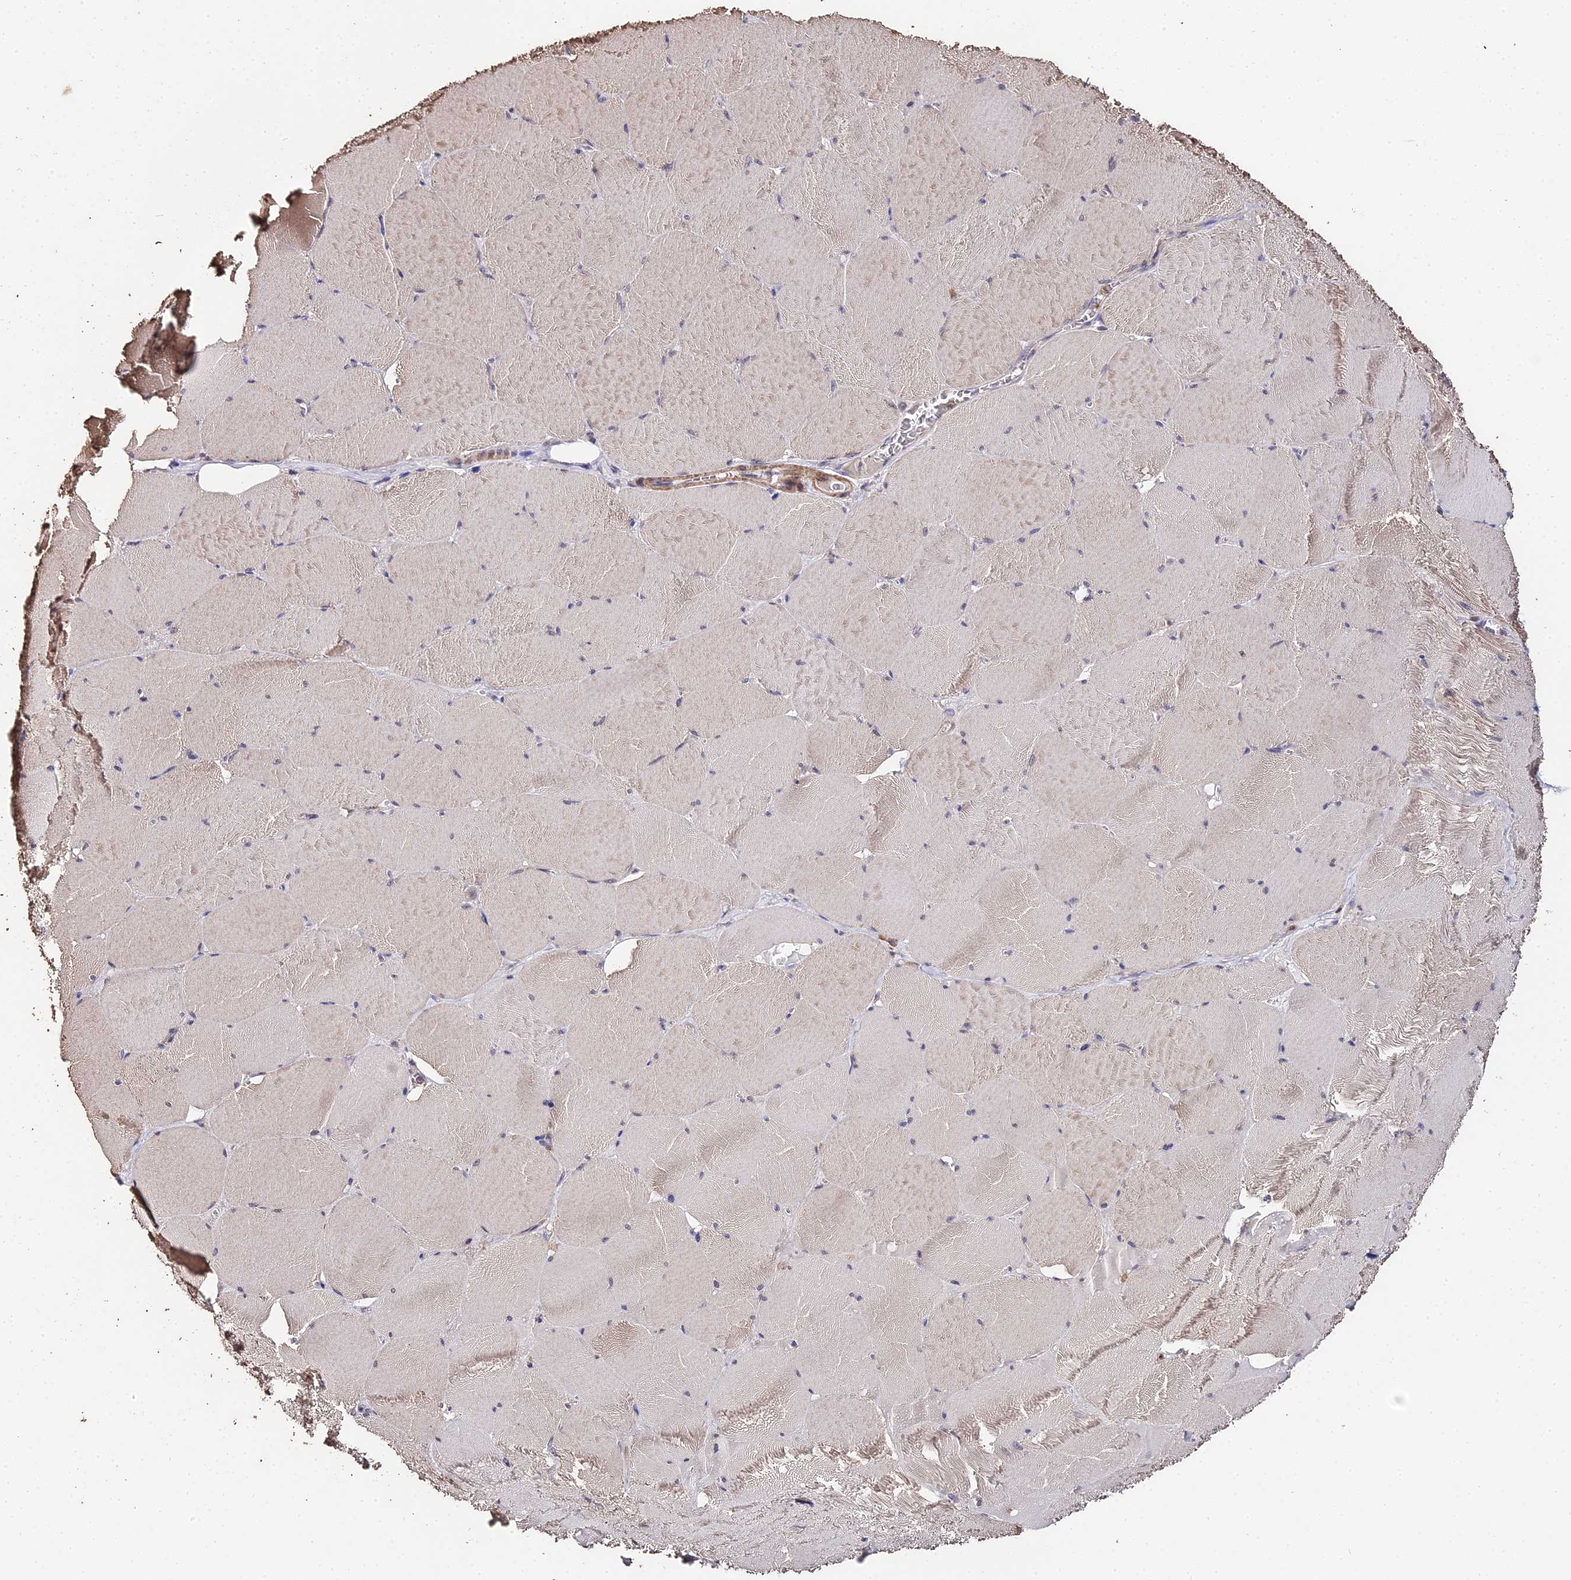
{"staining": {"intensity": "weak", "quantity": "25%-75%", "location": "cytoplasmic/membranous"}, "tissue": "skeletal muscle", "cell_type": "Myocytes", "image_type": "normal", "snomed": [{"axis": "morphology", "description": "Normal tissue, NOS"}, {"axis": "topography", "description": "Skeletal muscle"}, {"axis": "topography", "description": "Head-Neck"}], "caption": "Unremarkable skeletal muscle displays weak cytoplasmic/membranous positivity in about 25%-75% of myocytes The protein of interest is shown in brown color, while the nuclei are stained blue..", "gene": "LSM5", "patient": {"sex": "male", "age": 66}}